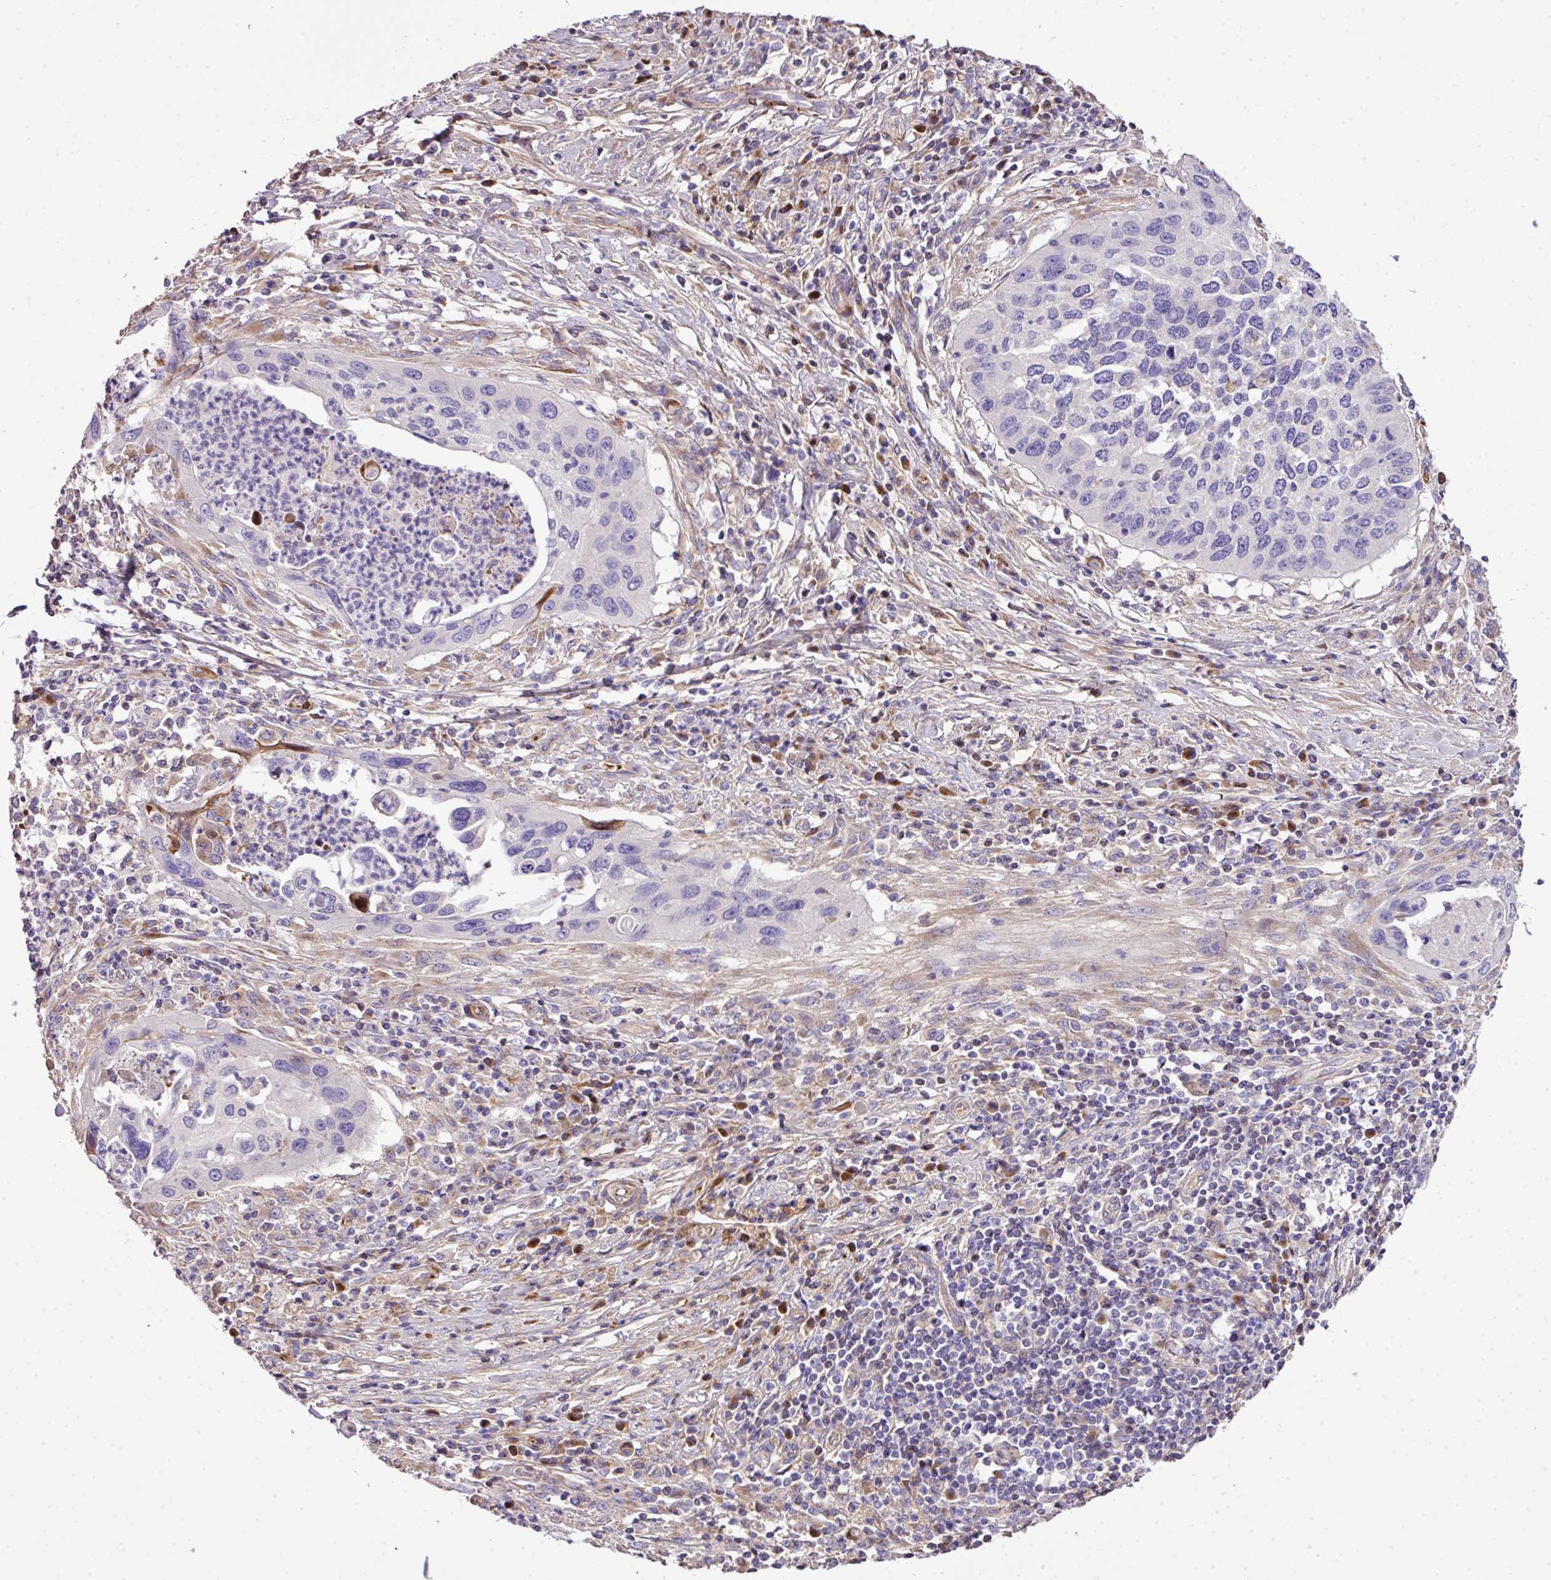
{"staining": {"intensity": "negative", "quantity": "none", "location": "none"}, "tissue": "cervical cancer", "cell_type": "Tumor cells", "image_type": "cancer", "snomed": [{"axis": "morphology", "description": "Squamous cell carcinoma, NOS"}, {"axis": "topography", "description": "Cervix"}], "caption": "This is an immunohistochemistry (IHC) photomicrograph of cervical cancer. There is no positivity in tumor cells.", "gene": "CTXN2", "patient": {"sex": "female", "age": 38}}